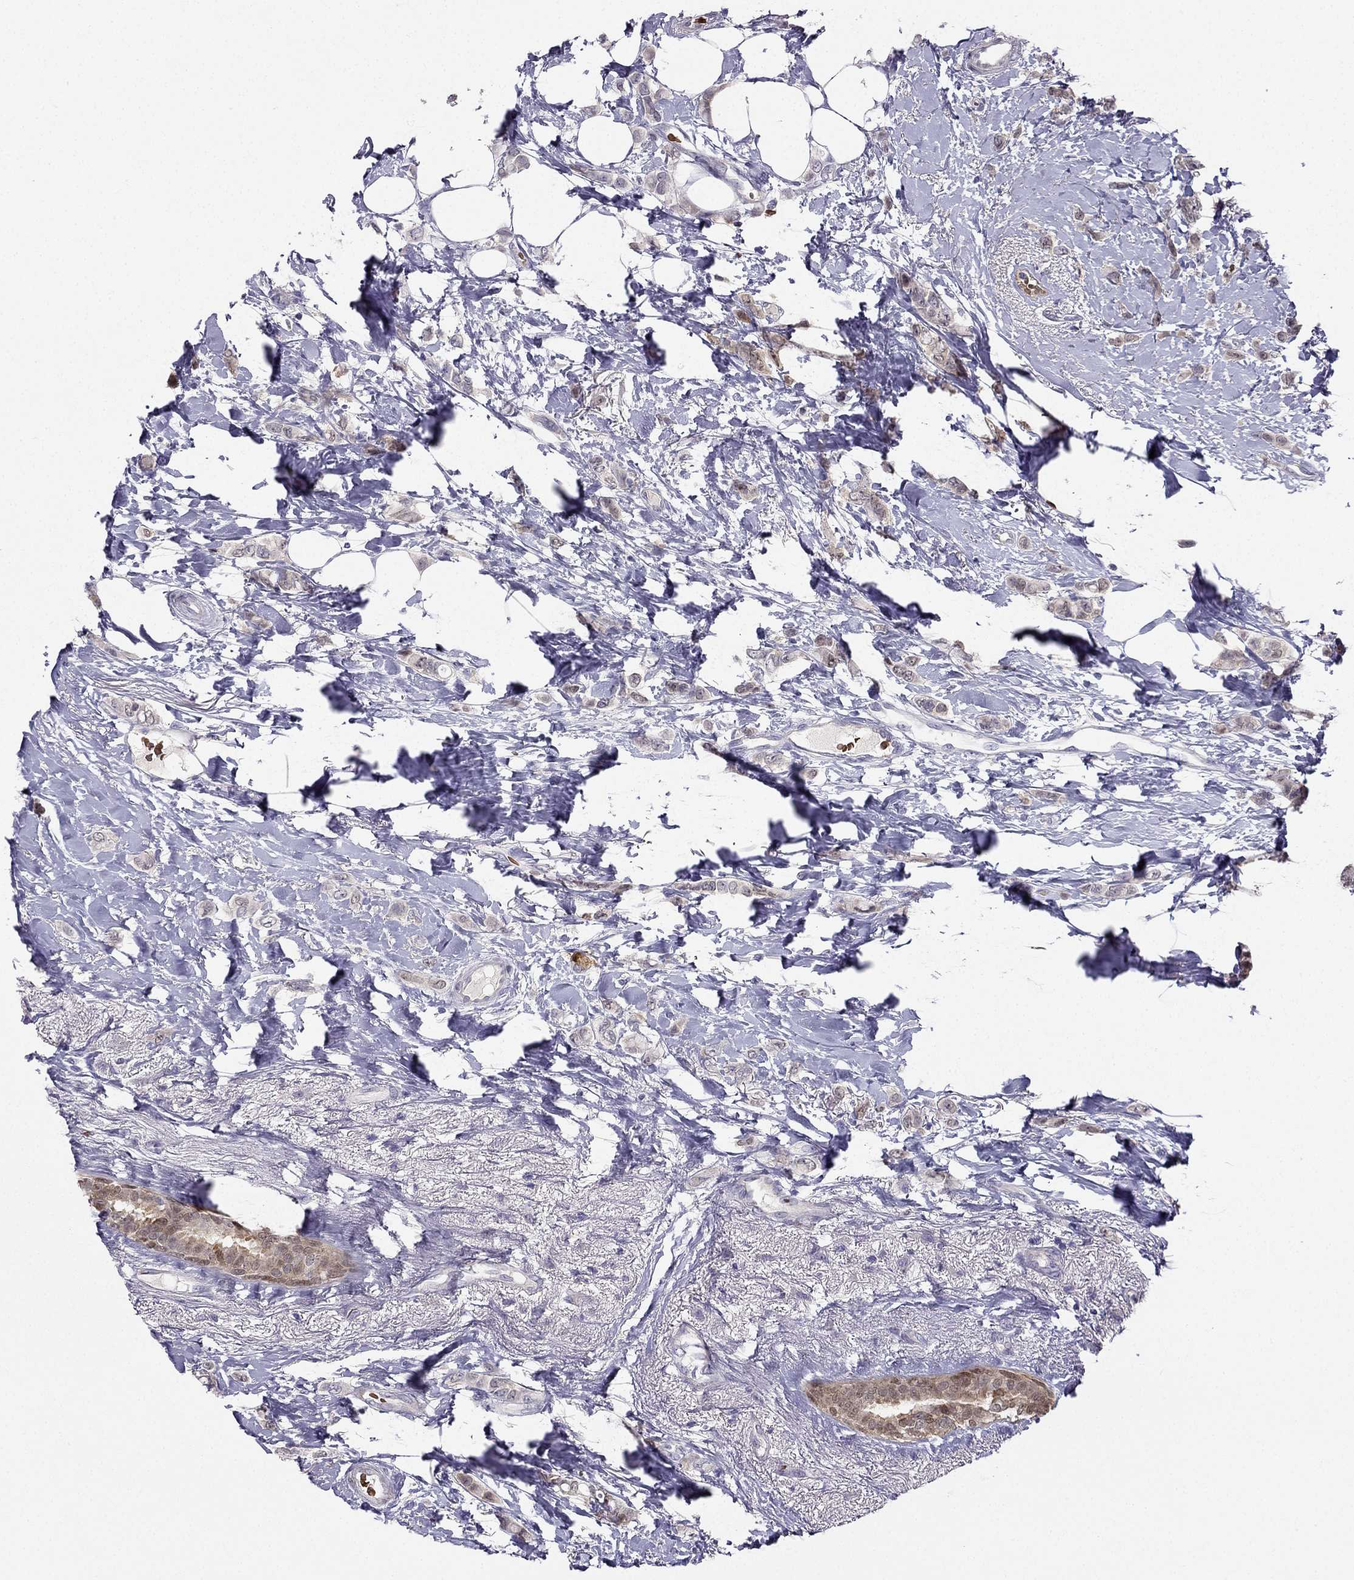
{"staining": {"intensity": "negative", "quantity": "none", "location": "none"}, "tissue": "breast cancer", "cell_type": "Tumor cells", "image_type": "cancer", "snomed": [{"axis": "morphology", "description": "Lobular carcinoma"}, {"axis": "topography", "description": "Breast"}], "caption": "There is no significant staining in tumor cells of breast cancer (lobular carcinoma). The staining is performed using DAB brown chromogen with nuclei counter-stained in using hematoxylin.", "gene": "RSPH14", "patient": {"sex": "female", "age": 66}}